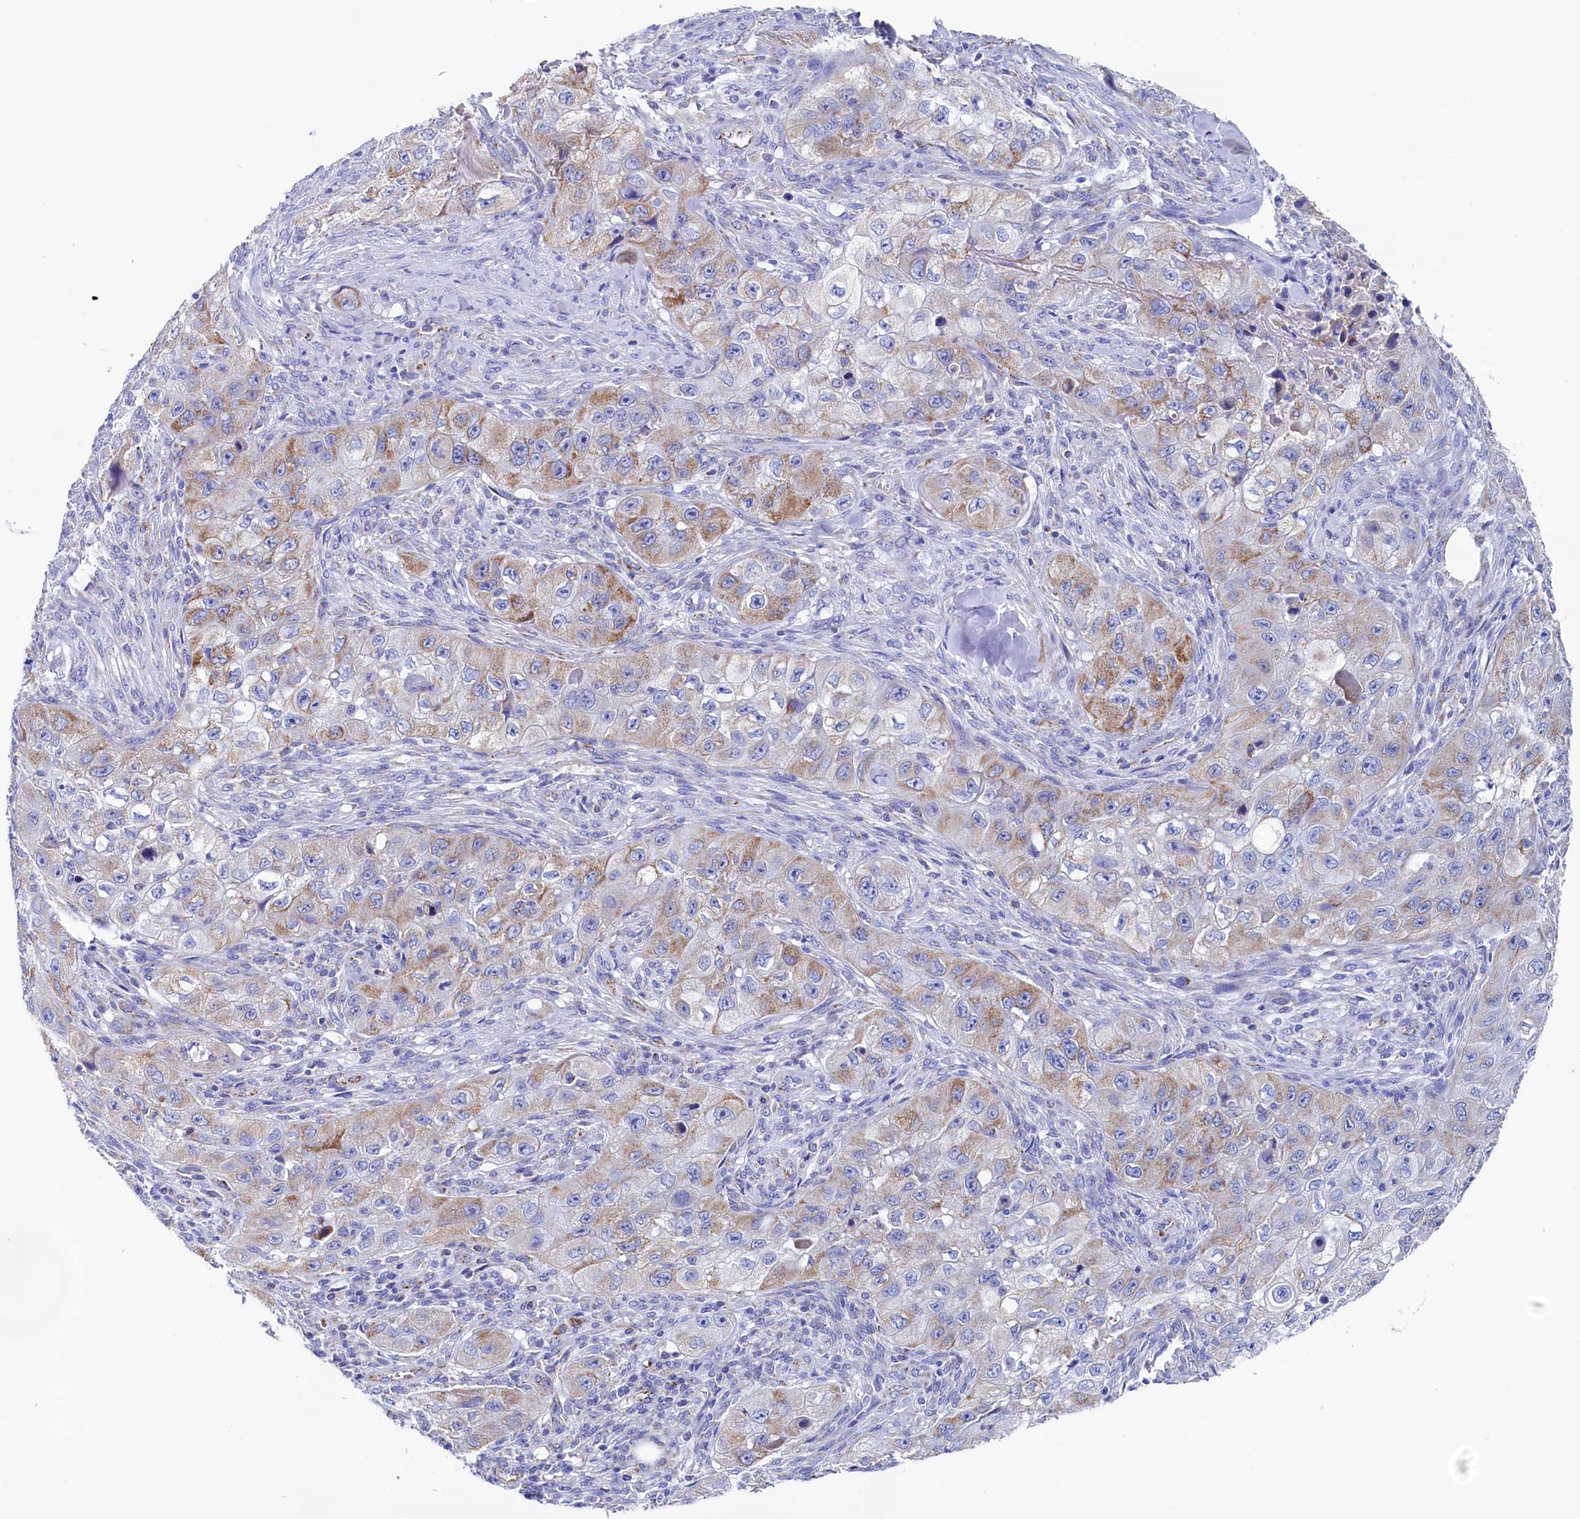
{"staining": {"intensity": "weak", "quantity": ">75%", "location": "cytoplasmic/membranous"}, "tissue": "skin cancer", "cell_type": "Tumor cells", "image_type": "cancer", "snomed": [{"axis": "morphology", "description": "Squamous cell carcinoma, NOS"}, {"axis": "topography", "description": "Skin"}, {"axis": "topography", "description": "Subcutis"}], "caption": "DAB (3,3'-diaminobenzidine) immunohistochemical staining of human skin squamous cell carcinoma displays weak cytoplasmic/membranous protein staining in about >75% of tumor cells. (IHC, brightfield microscopy, high magnification).", "gene": "MMAB", "patient": {"sex": "male", "age": 73}}